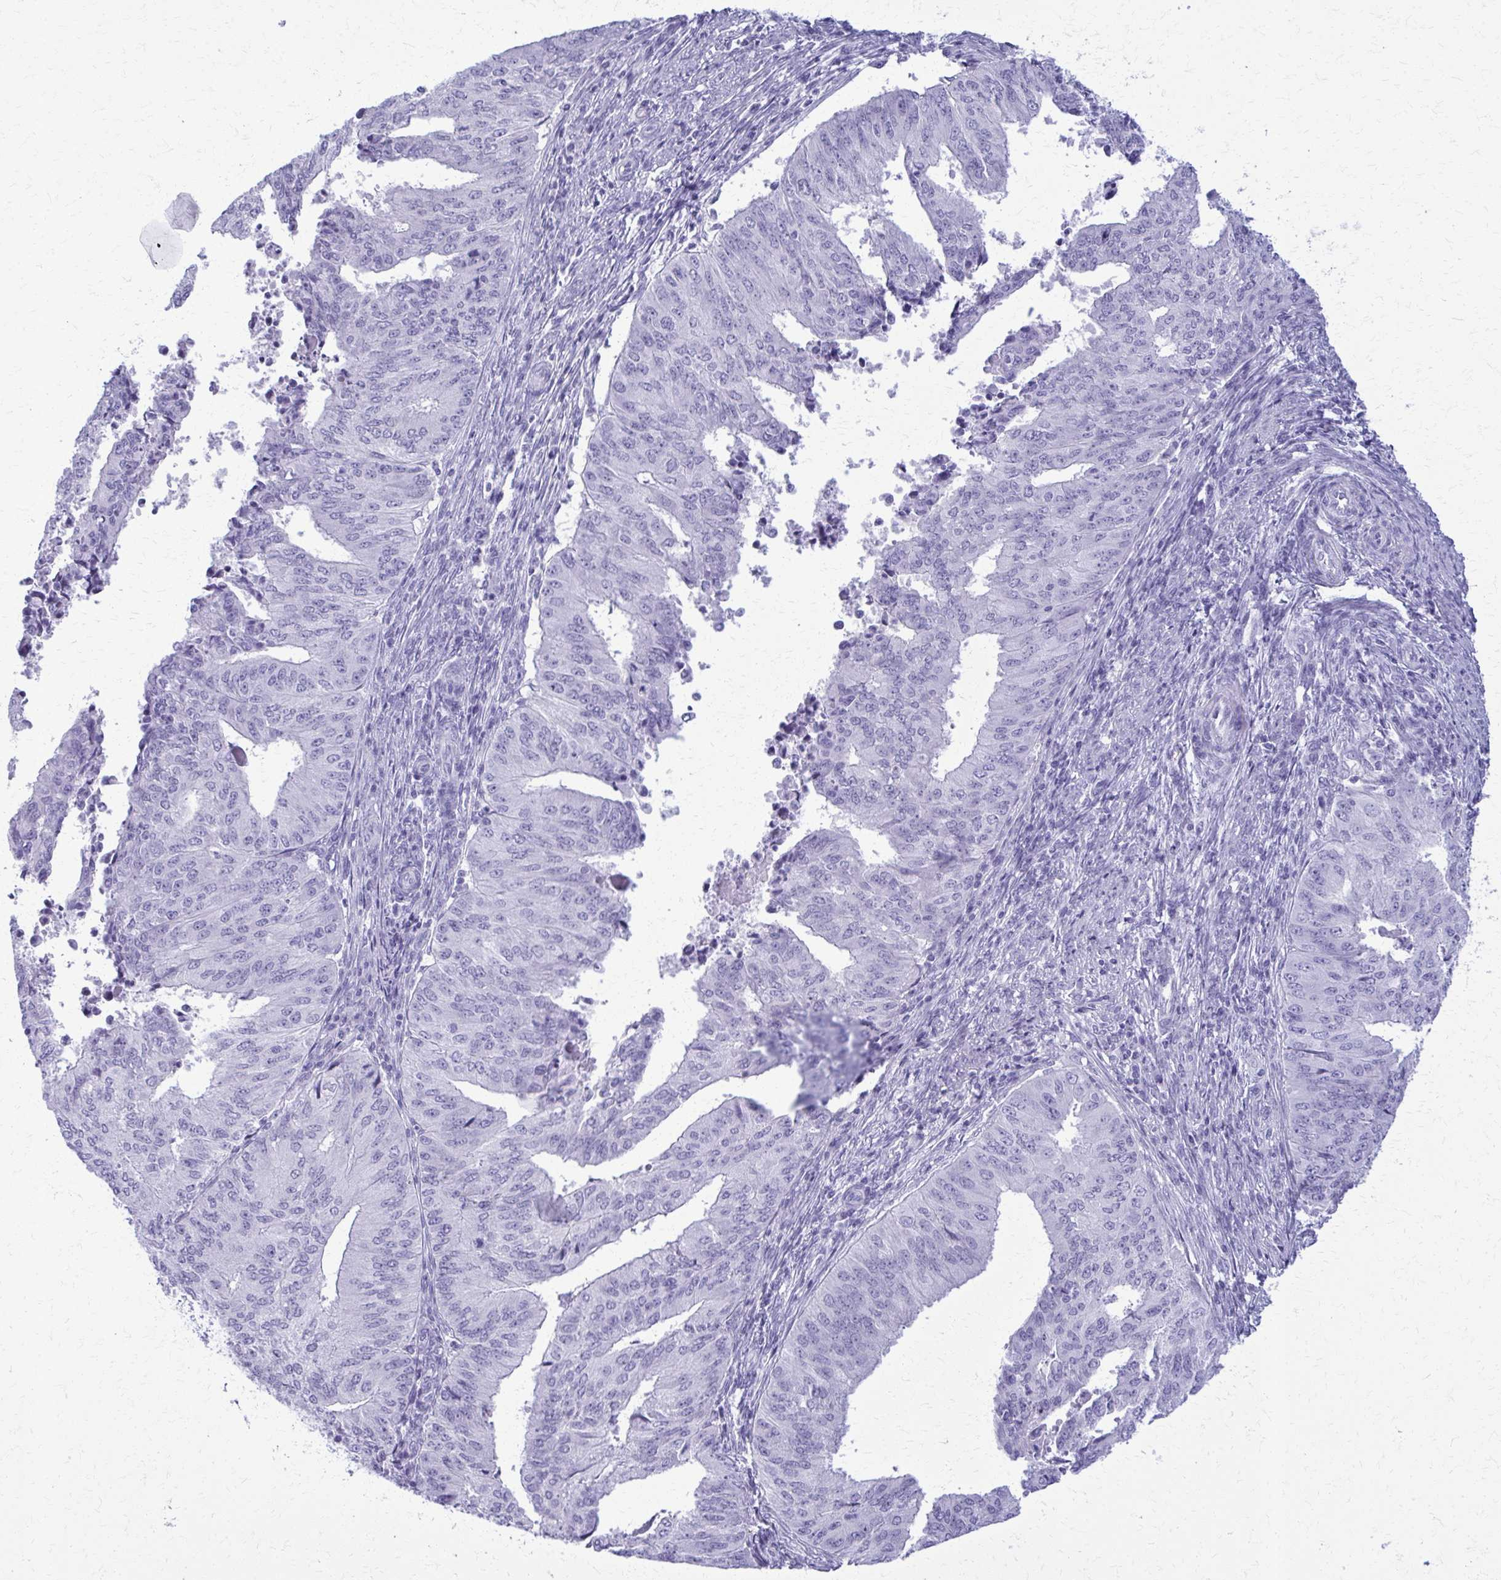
{"staining": {"intensity": "negative", "quantity": "none", "location": "none"}, "tissue": "endometrial cancer", "cell_type": "Tumor cells", "image_type": "cancer", "snomed": [{"axis": "morphology", "description": "Adenocarcinoma, NOS"}, {"axis": "topography", "description": "Endometrium"}], "caption": "DAB (3,3'-diaminobenzidine) immunohistochemical staining of human endometrial cancer reveals no significant positivity in tumor cells.", "gene": "ACSM2B", "patient": {"sex": "female", "age": 50}}